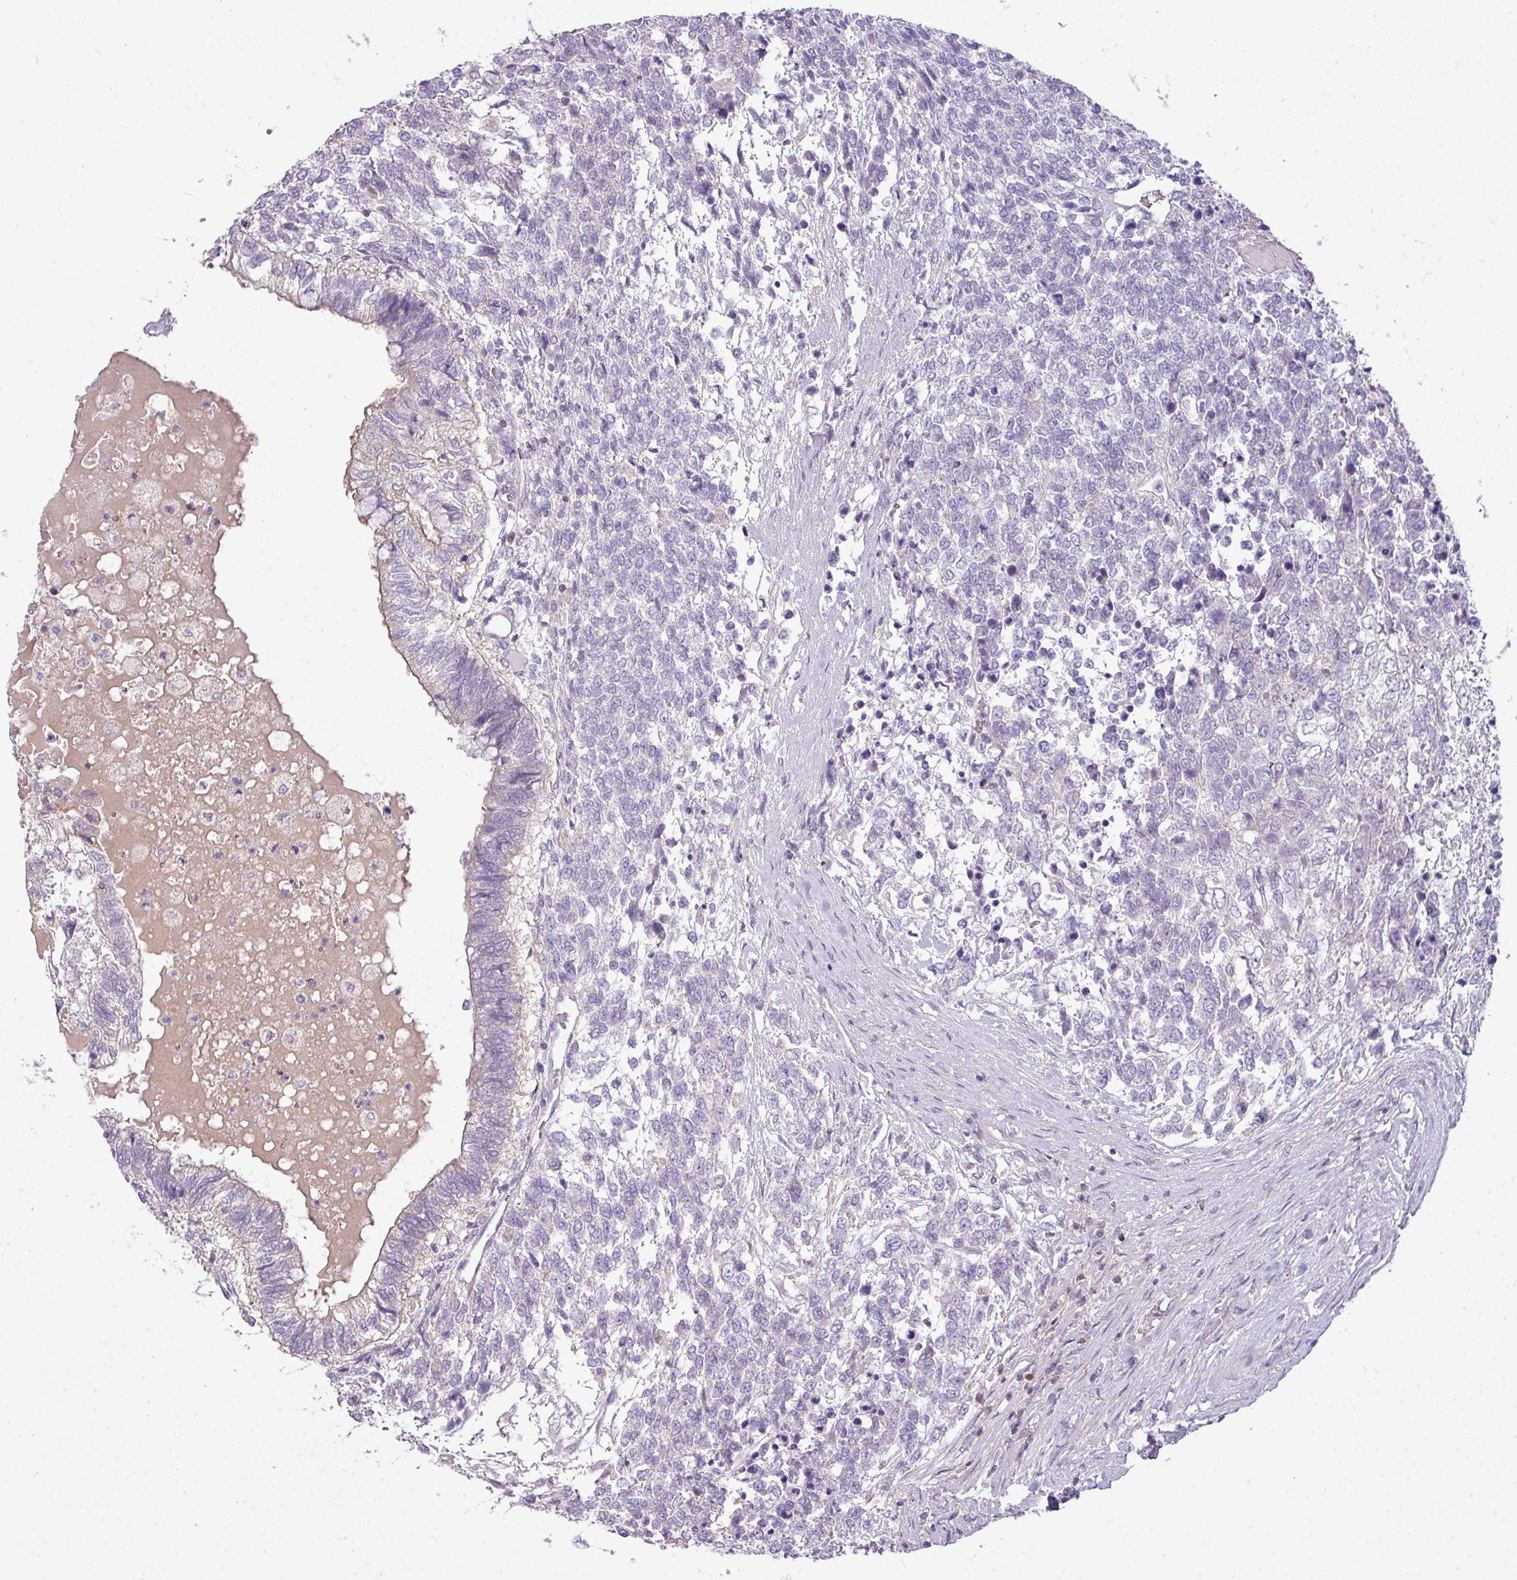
{"staining": {"intensity": "negative", "quantity": "none", "location": "none"}, "tissue": "testis cancer", "cell_type": "Tumor cells", "image_type": "cancer", "snomed": [{"axis": "morphology", "description": "Carcinoma, Embryonal, NOS"}, {"axis": "topography", "description": "Testis"}], "caption": "IHC of embryonal carcinoma (testis) displays no staining in tumor cells.", "gene": "STAT5A", "patient": {"sex": "male", "age": 23}}